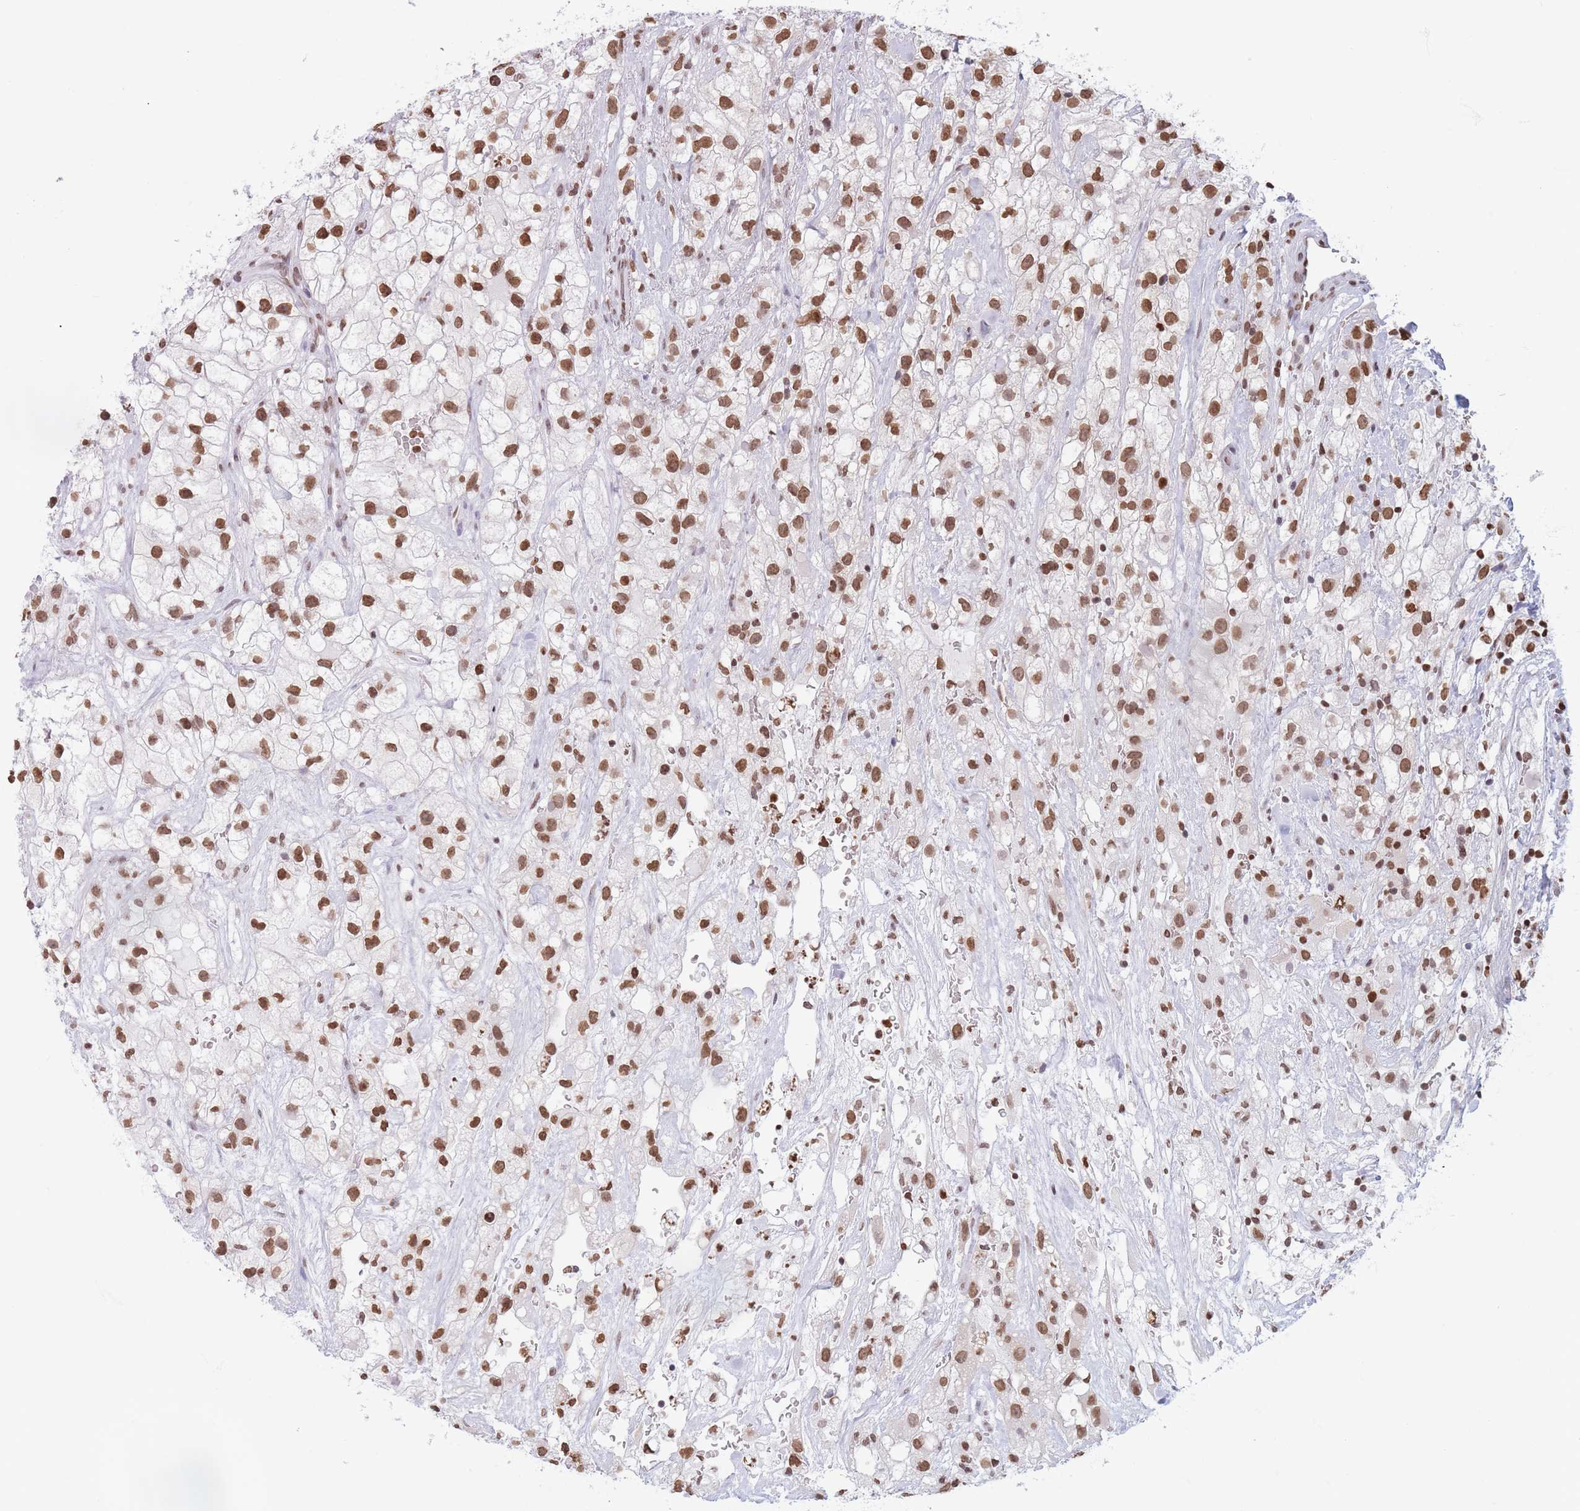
{"staining": {"intensity": "moderate", "quantity": ">75%", "location": "nuclear"}, "tissue": "renal cancer", "cell_type": "Tumor cells", "image_type": "cancer", "snomed": [{"axis": "morphology", "description": "Adenocarcinoma, NOS"}, {"axis": "topography", "description": "Kidney"}], "caption": "Tumor cells show medium levels of moderate nuclear expression in about >75% of cells in human renal cancer.", "gene": "RYK", "patient": {"sex": "male", "age": 59}}